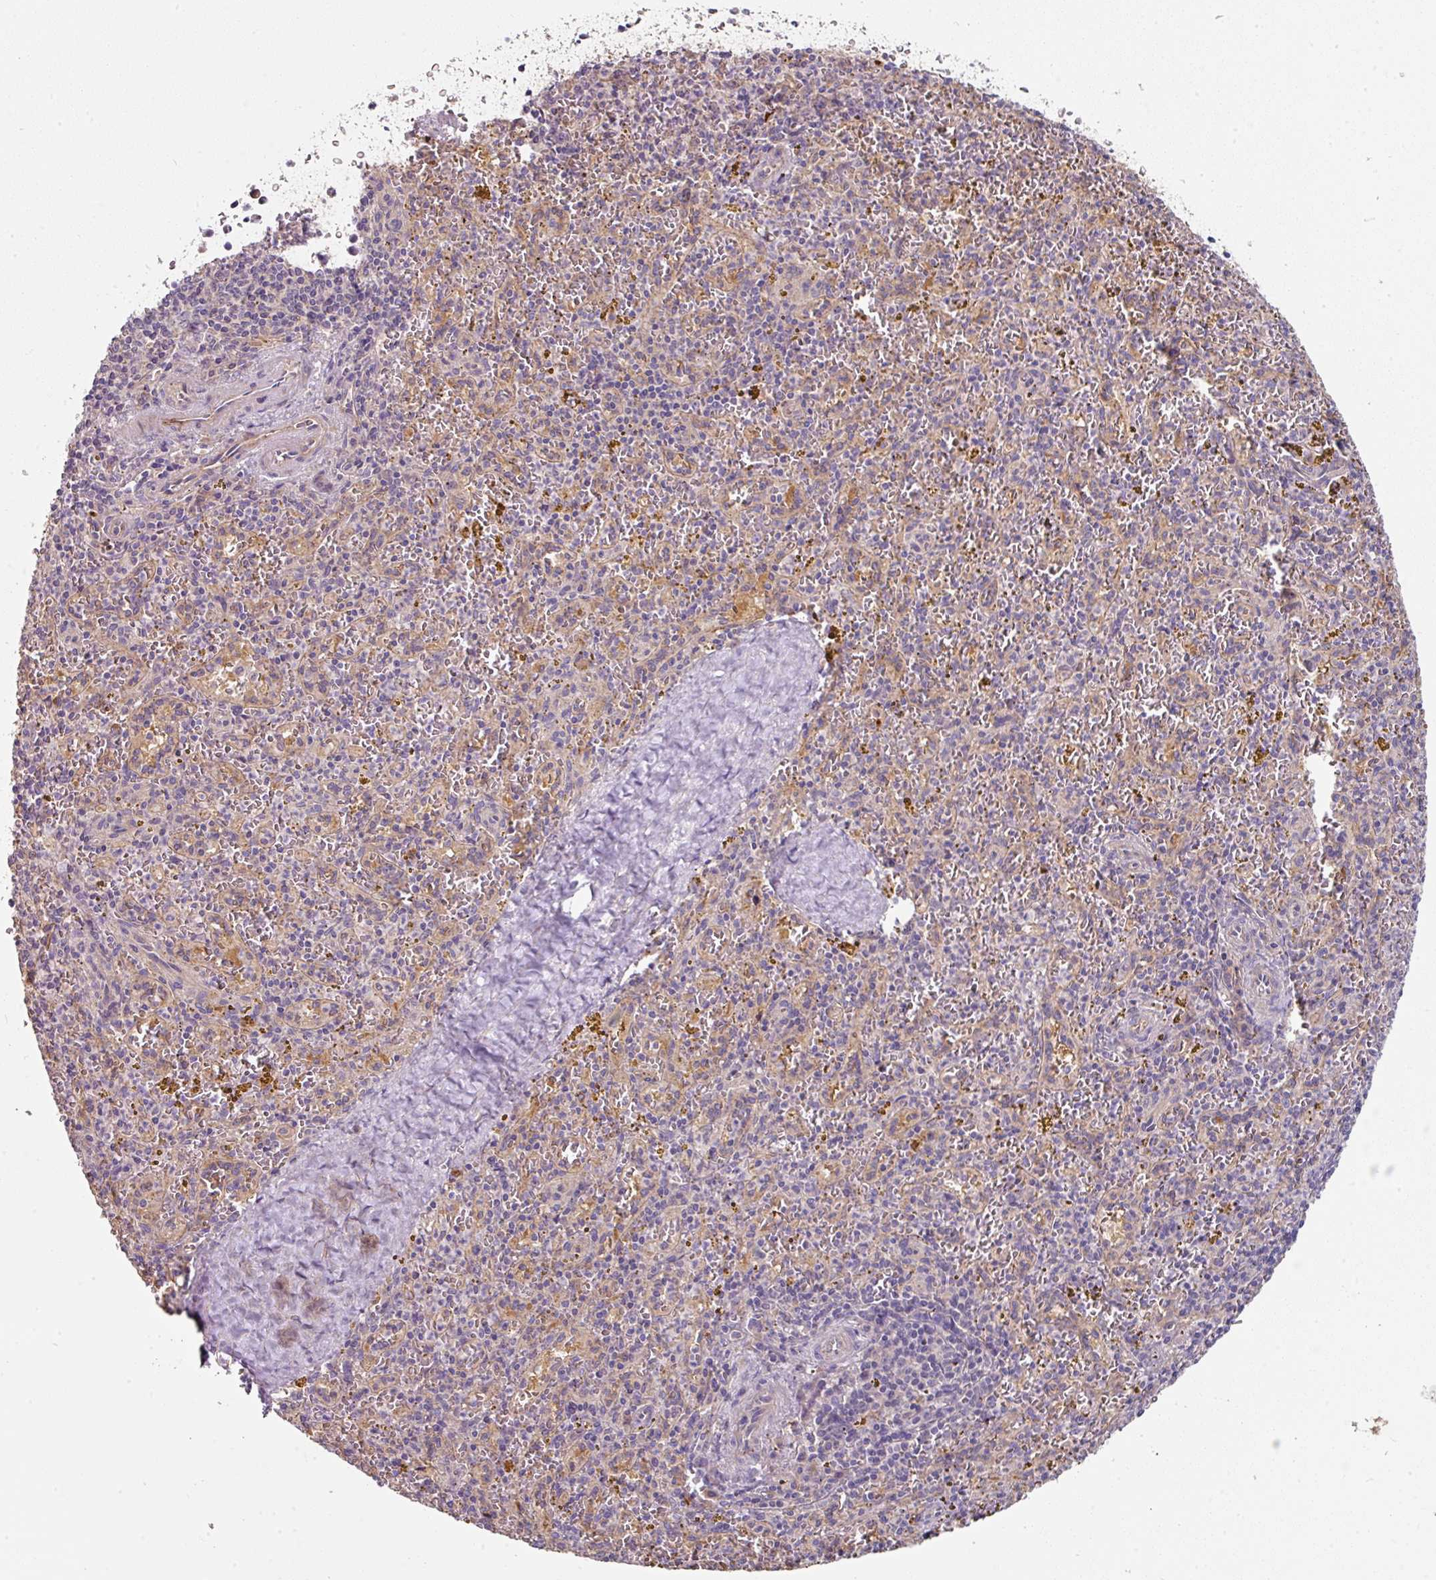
{"staining": {"intensity": "negative", "quantity": "none", "location": "none"}, "tissue": "spleen", "cell_type": "Cells in red pulp", "image_type": "normal", "snomed": [{"axis": "morphology", "description": "Normal tissue, NOS"}, {"axis": "topography", "description": "Spleen"}], "caption": "Unremarkable spleen was stained to show a protein in brown. There is no significant expression in cells in red pulp.", "gene": "C4orf48", "patient": {"sex": "male", "age": 57}}